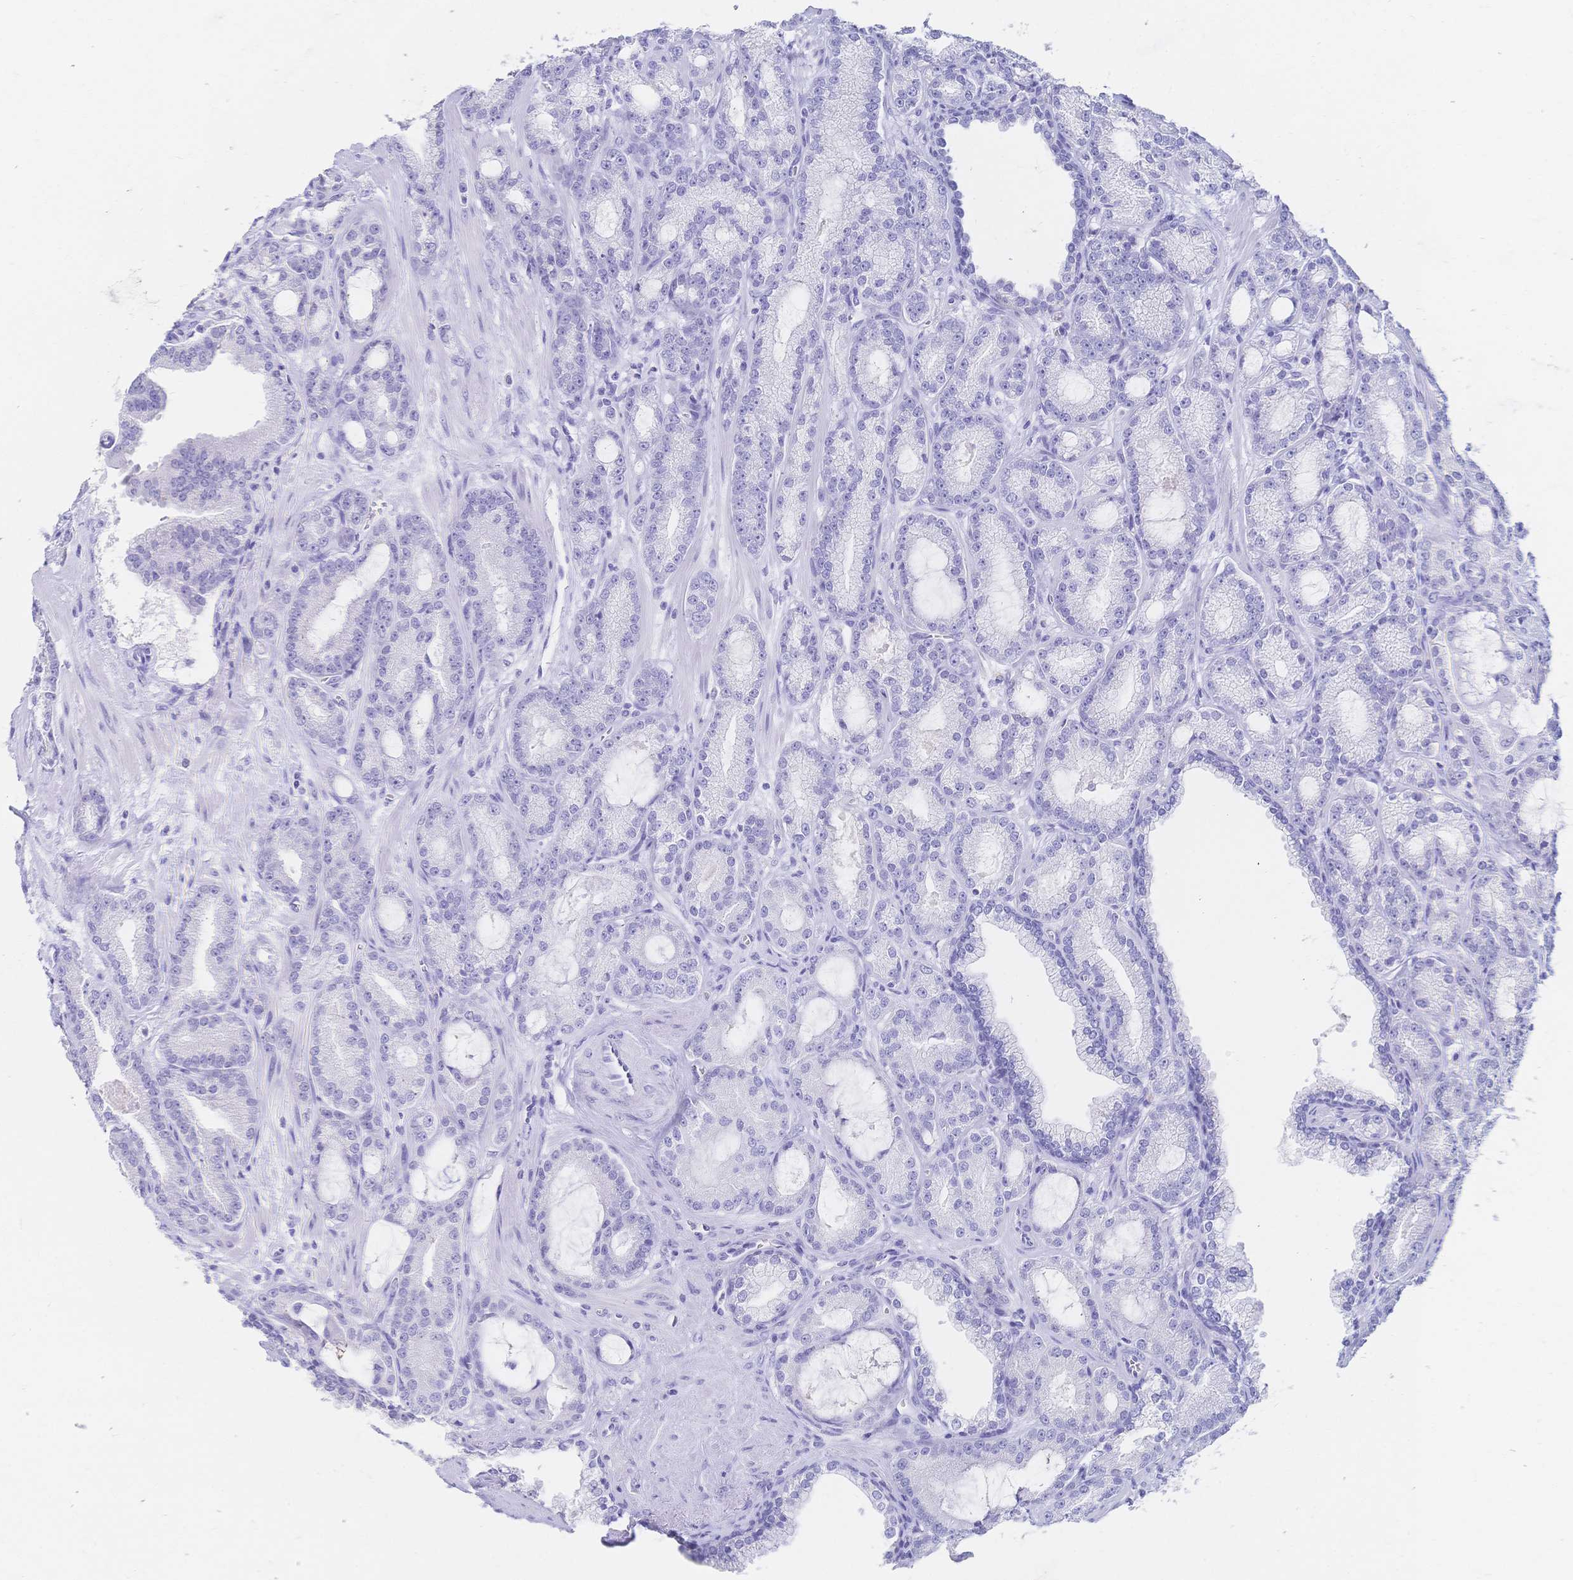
{"staining": {"intensity": "negative", "quantity": "none", "location": "none"}, "tissue": "prostate cancer", "cell_type": "Tumor cells", "image_type": "cancer", "snomed": [{"axis": "morphology", "description": "Adenocarcinoma, High grade"}, {"axis": "topography", "description": "Prostate"}], "caption": "Tumor cells show no significant protein staining in prostate cancer.", "gene": "MEP1B", "patient": {"sex": "male", "age": 65}}